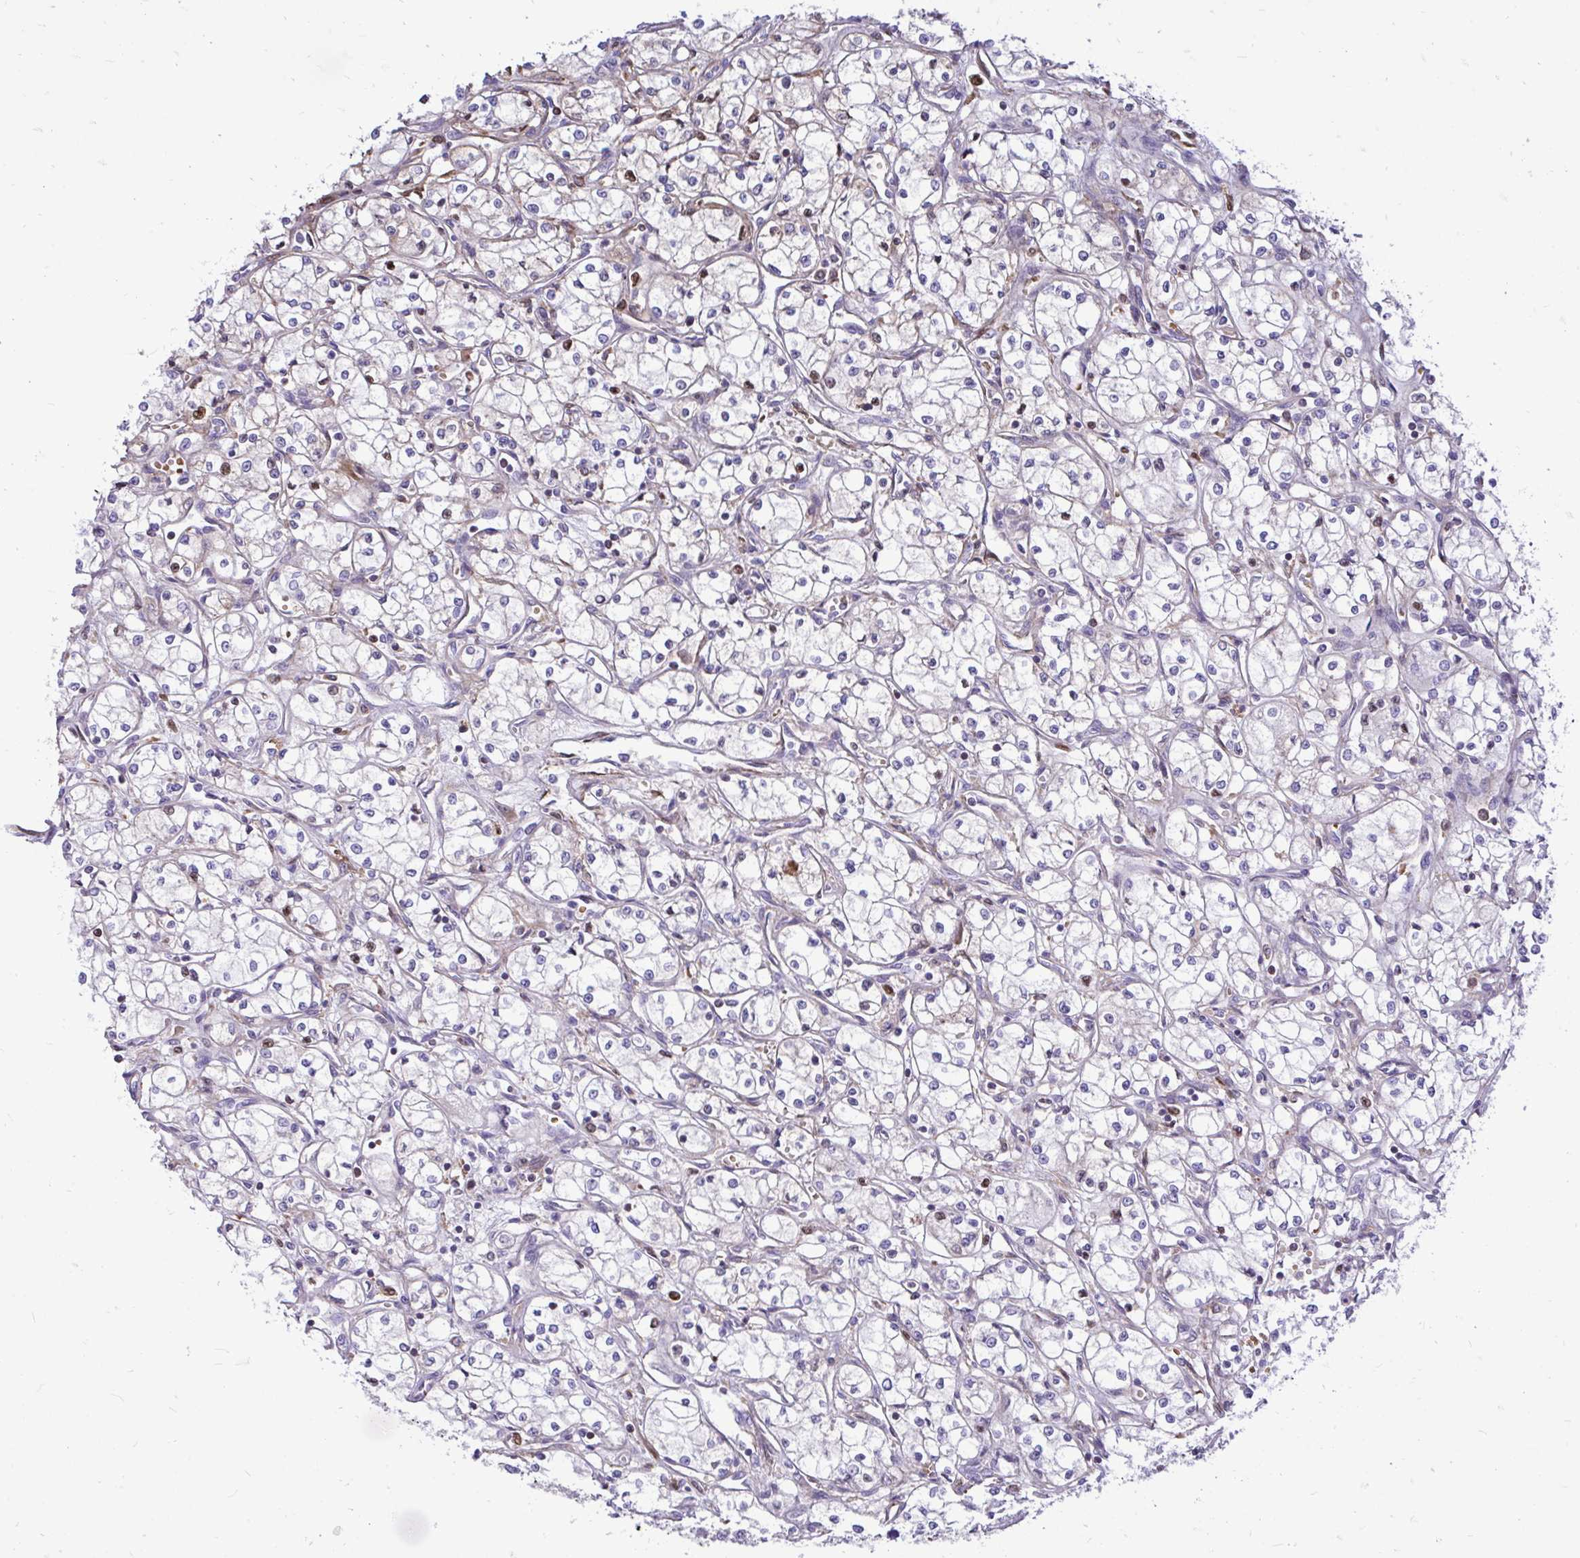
{"staining": {"intensity": "negative", "quantity": "none", "location": "none"}, "tissue": "renal cancer", "cell_type": "Tumor cells", "image_type": "cancer", "snomed": [{"axis": "morphology", "description": "Normal tissue, NOS"}, {"axis": "morphology", "description": "Adenocarcinoma, NOS"}, {"axis": "topography", "description": "Kidney"}], "caption": "Immunohistochemistry of renal cancer exhibits no staining in tumor cells.", "gene": "ATP13A2", "patient": {"sex": "male", "age": 59}}